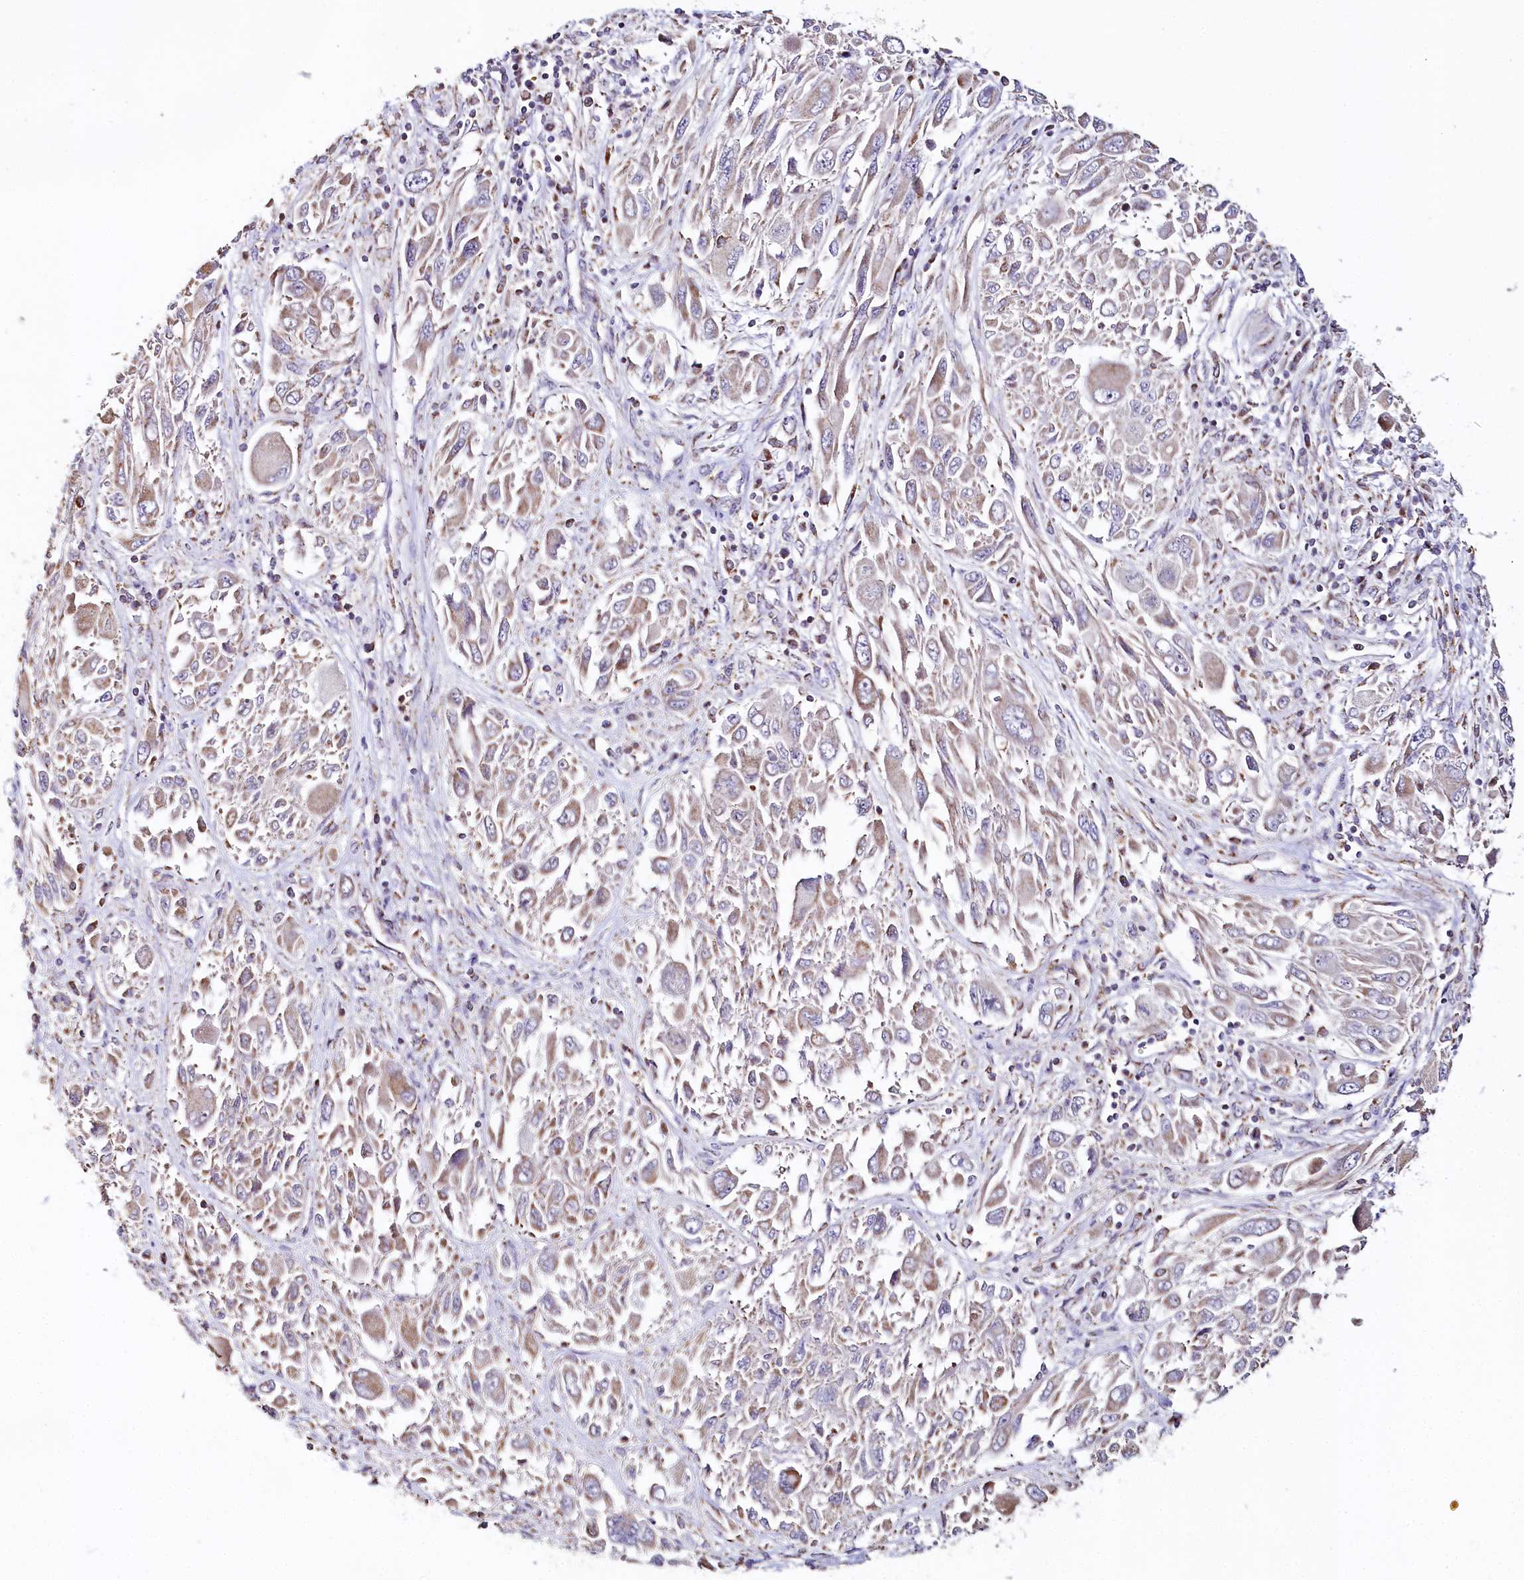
{"staining": {"intensity": "weak", "quantity": "25%-75%", "location": "cytoplasmic/membranous"}, "tissue": "melanoma", "cell_type": "Tumor cells", "image_type": "cancer", "snomed": [{"axis": "morphology", "description": "Malignant melanoma, NOS"}, {"axis": "topography", "description": "Skin"}], "caption": "Malignant melanoma tissue demonstrates weak cytoplasmic/membranous positivity in about 25%-75% of tumor cells", "gene": "MMP25", "patient": {"sex": "female", "age": 91}}